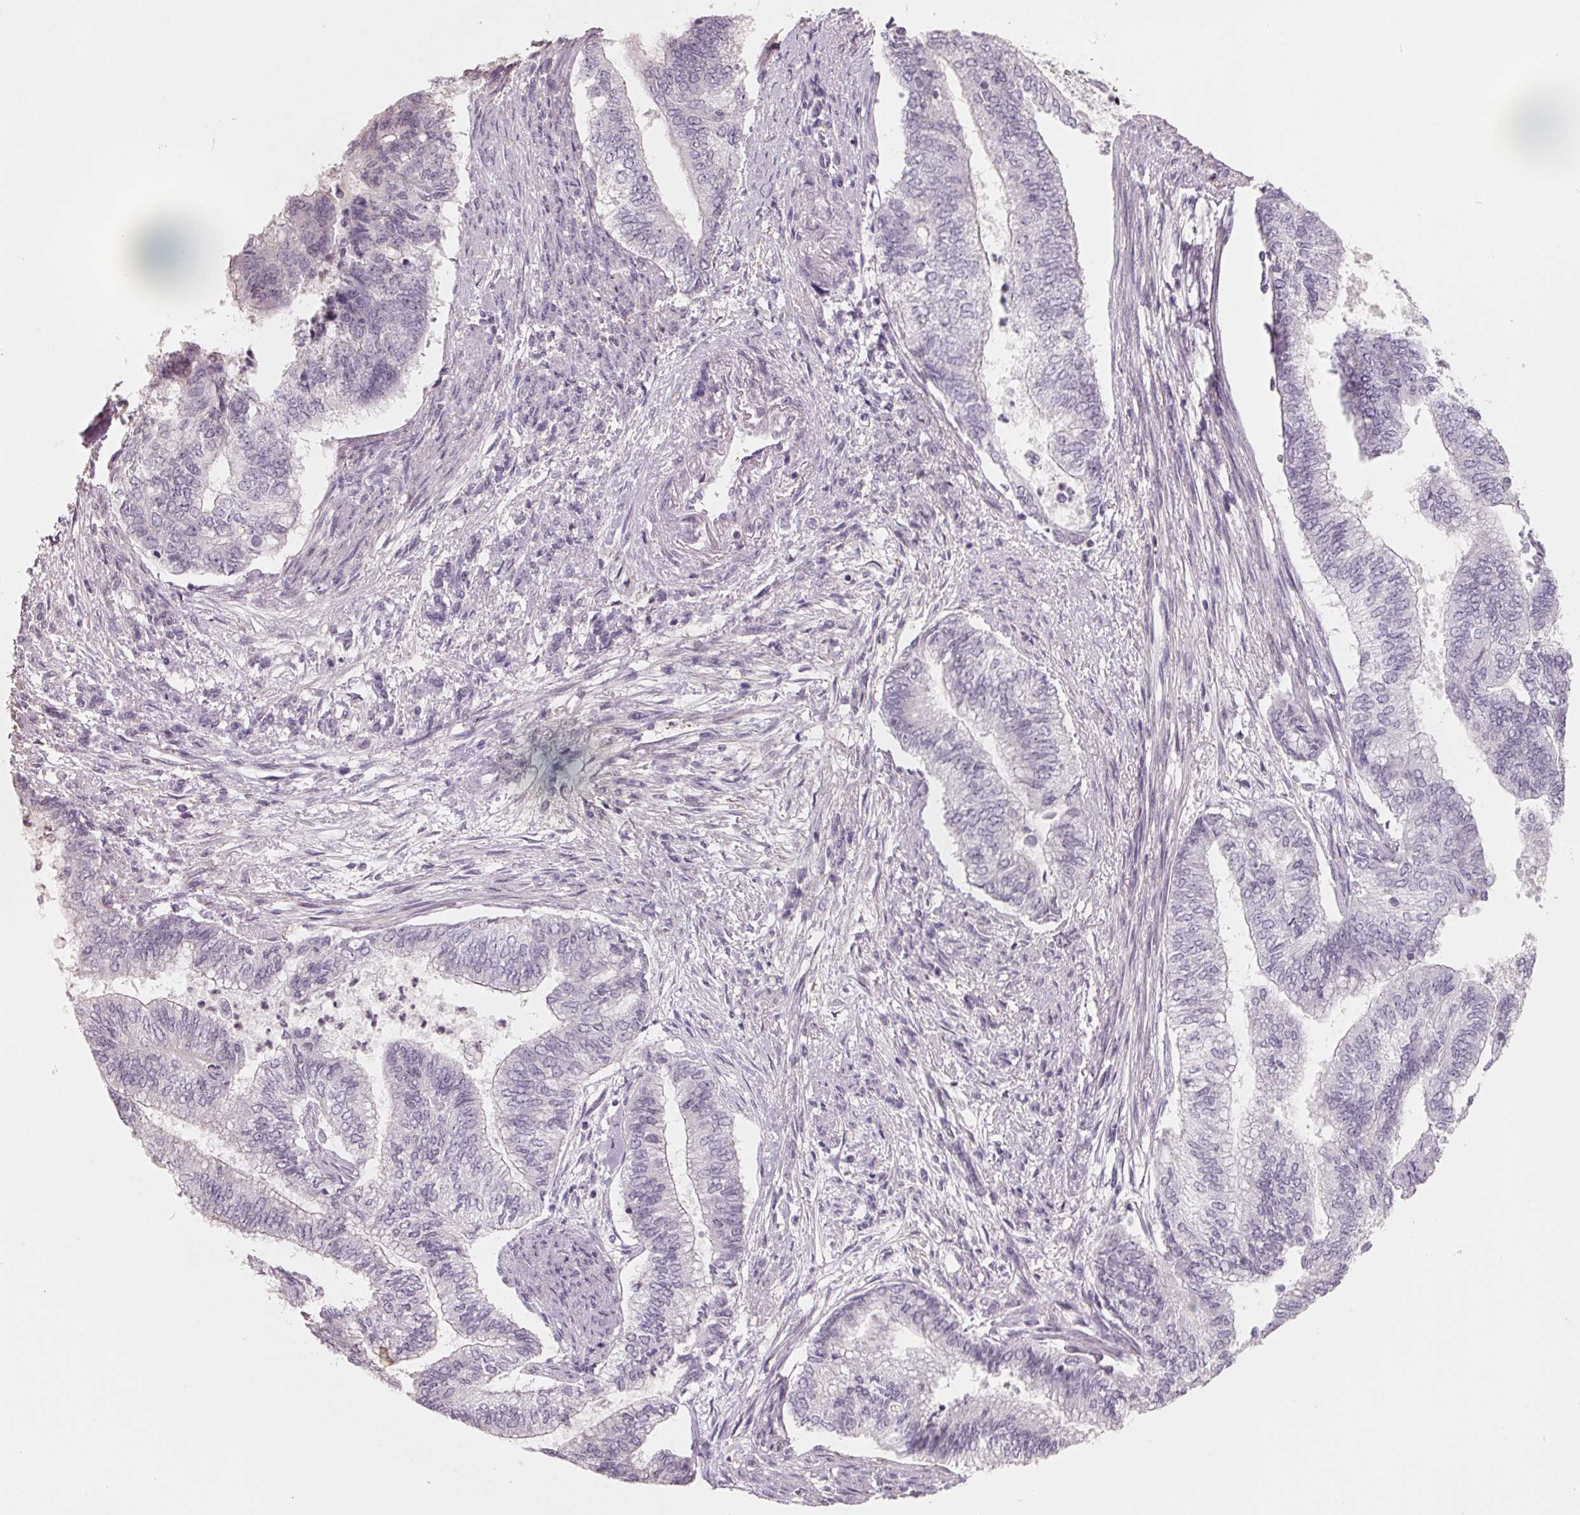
{"staining": {"intensity": "negative", "quantity": "none", "location": "none"}, "tissue": "endometrial cancer", "cell_type": "Tumor cells", "image_type": "cancer", "snomed": [{"axis": "morphology", "description": "Adenocarcinoma, NOS"}, {"axis": "topography", "description": "Endometrium"}], "caption": "A high-resolution image shows immunohistochemistry (IHC) staining of endometrial cancer (adenocarcinoma), which displays no significant positivity in tumor cells.", "gene": "FTCD", "patient": {"sex": "female", "age": 65}}